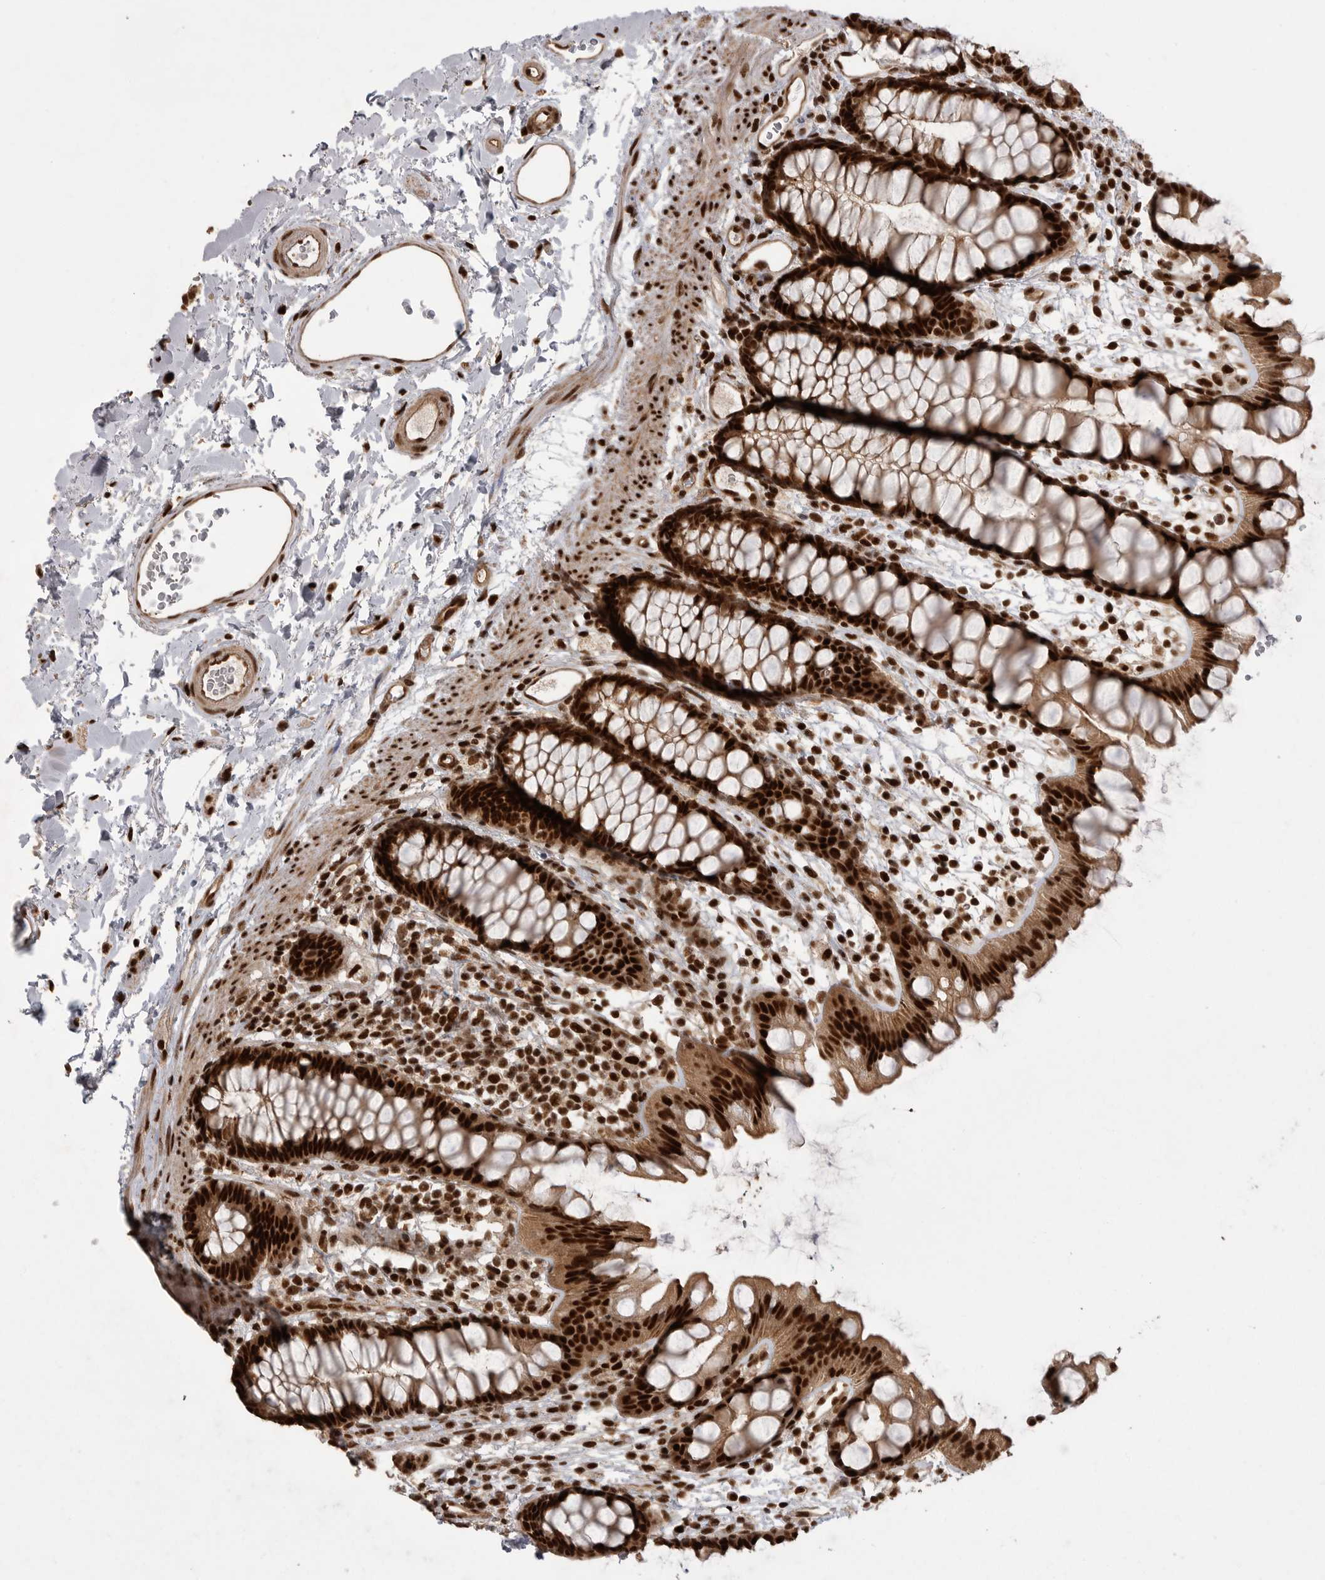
{"staining": {"intensity": "strong", "quantity": ">75%", "location": "nuclear"}, "tissue": "rectum", "cell_type": "Glandular cells", "image_type": "normal", "snomed": [{"axis": "morphology", "description": "Normal tissue, NOS"}, {"axis": "topography", "description": "Rectum"}], "caption": "Immunohistochemical staining of normal human rectum shows >75% levels of strong nuclear protein staining in about >75% of glandular cells.", "gene": "PPP1R8", "patient": {"sex": "female", "age": 65}}